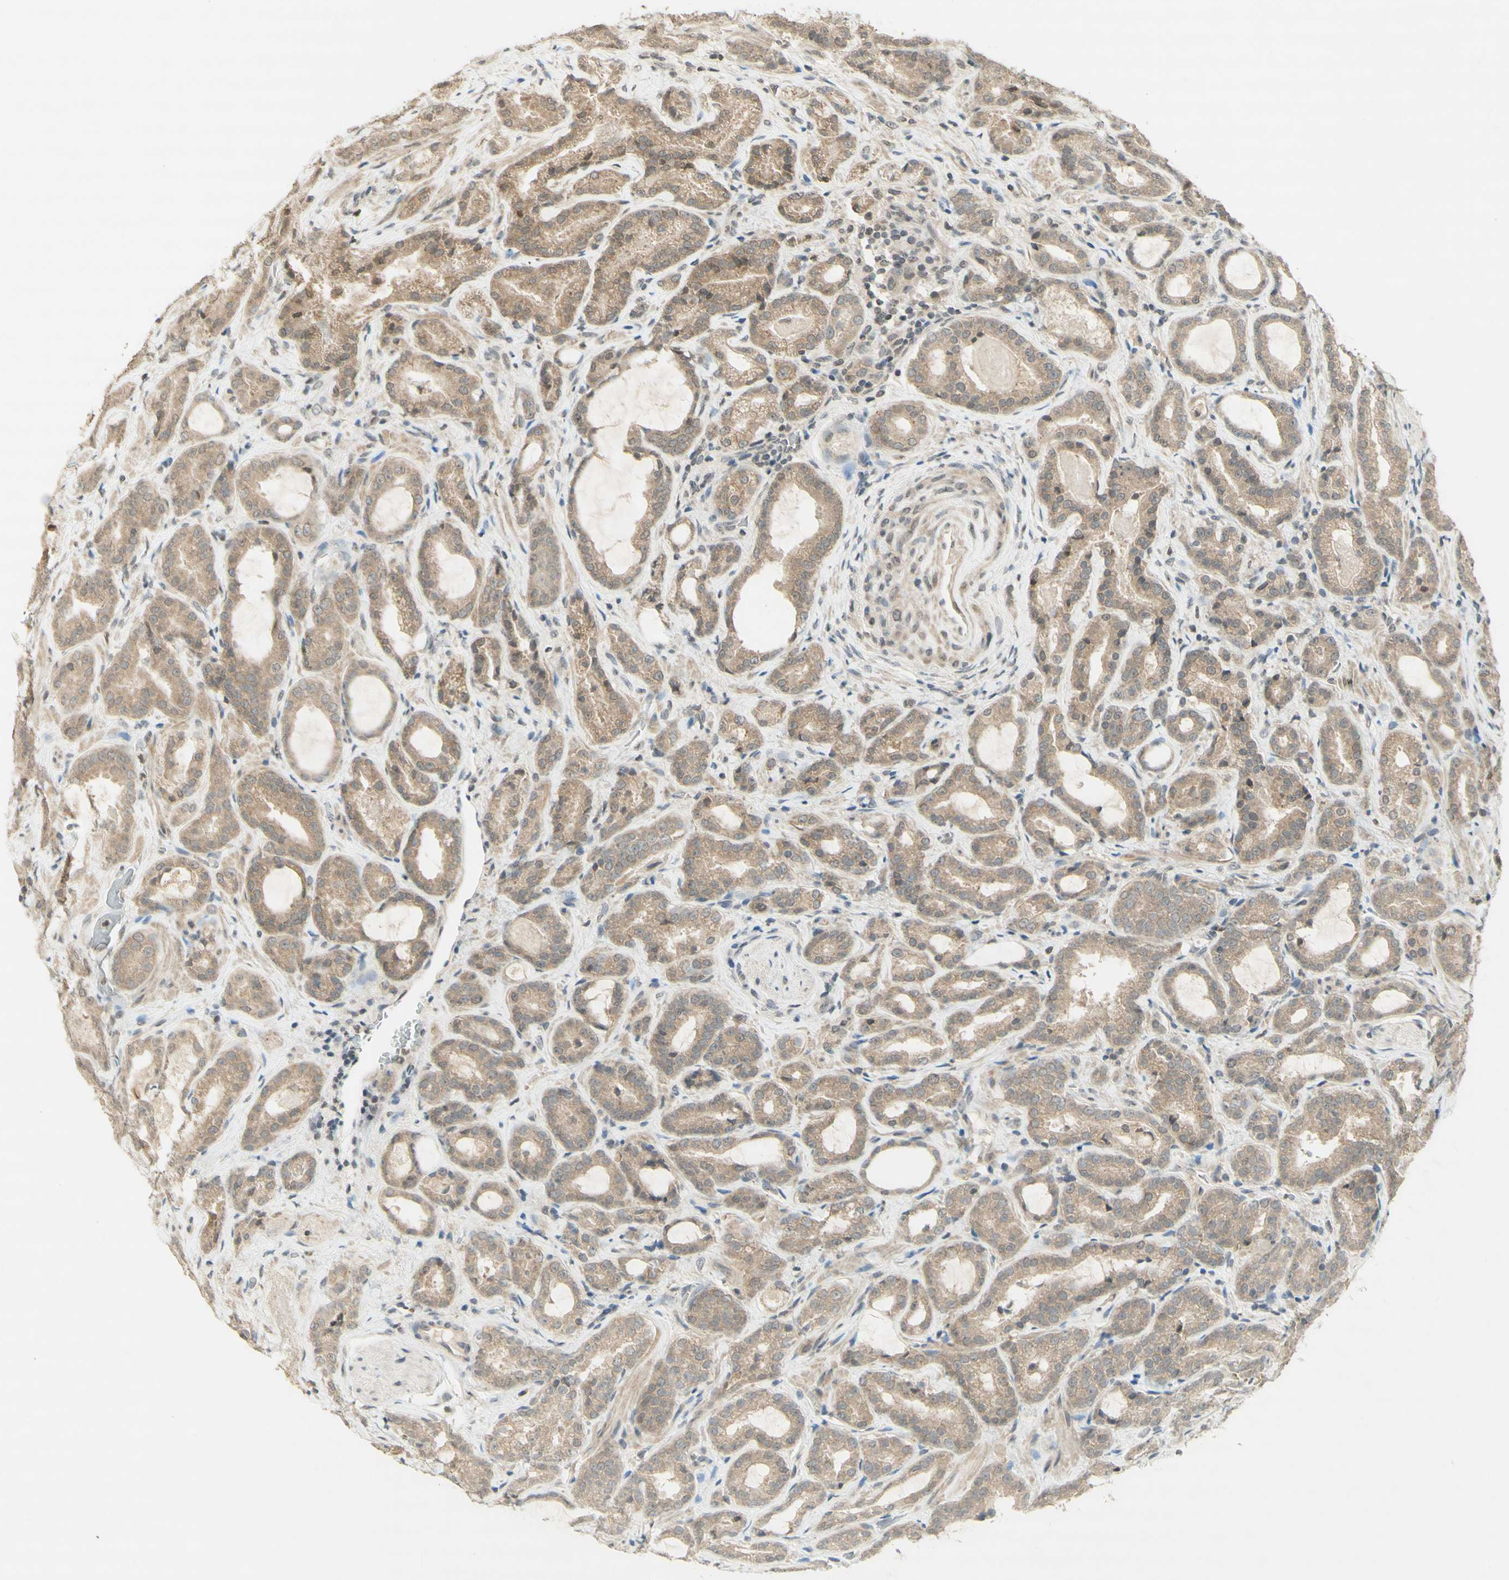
{"staining": {"intensity": "weak", "quantity": ">75%", "location": "cytoplasmic/membranous"}, "tissue": "prostate cancer", "cell_type": "Tumor cells", "image_type": "cancer", "snomed": [{"axis": "morphology", "description": "Adenocarcinoma, Low grade"}, {"axis": "topography", "description": "Prostate"}], "caption": "Immunohistochemical staining of prostate cancer displays weak cytoplasmic/membranous protein expression in about >75% of tumor cells.", "gene": "GLI1", "patient": {"sex": "male", "age": 60}}